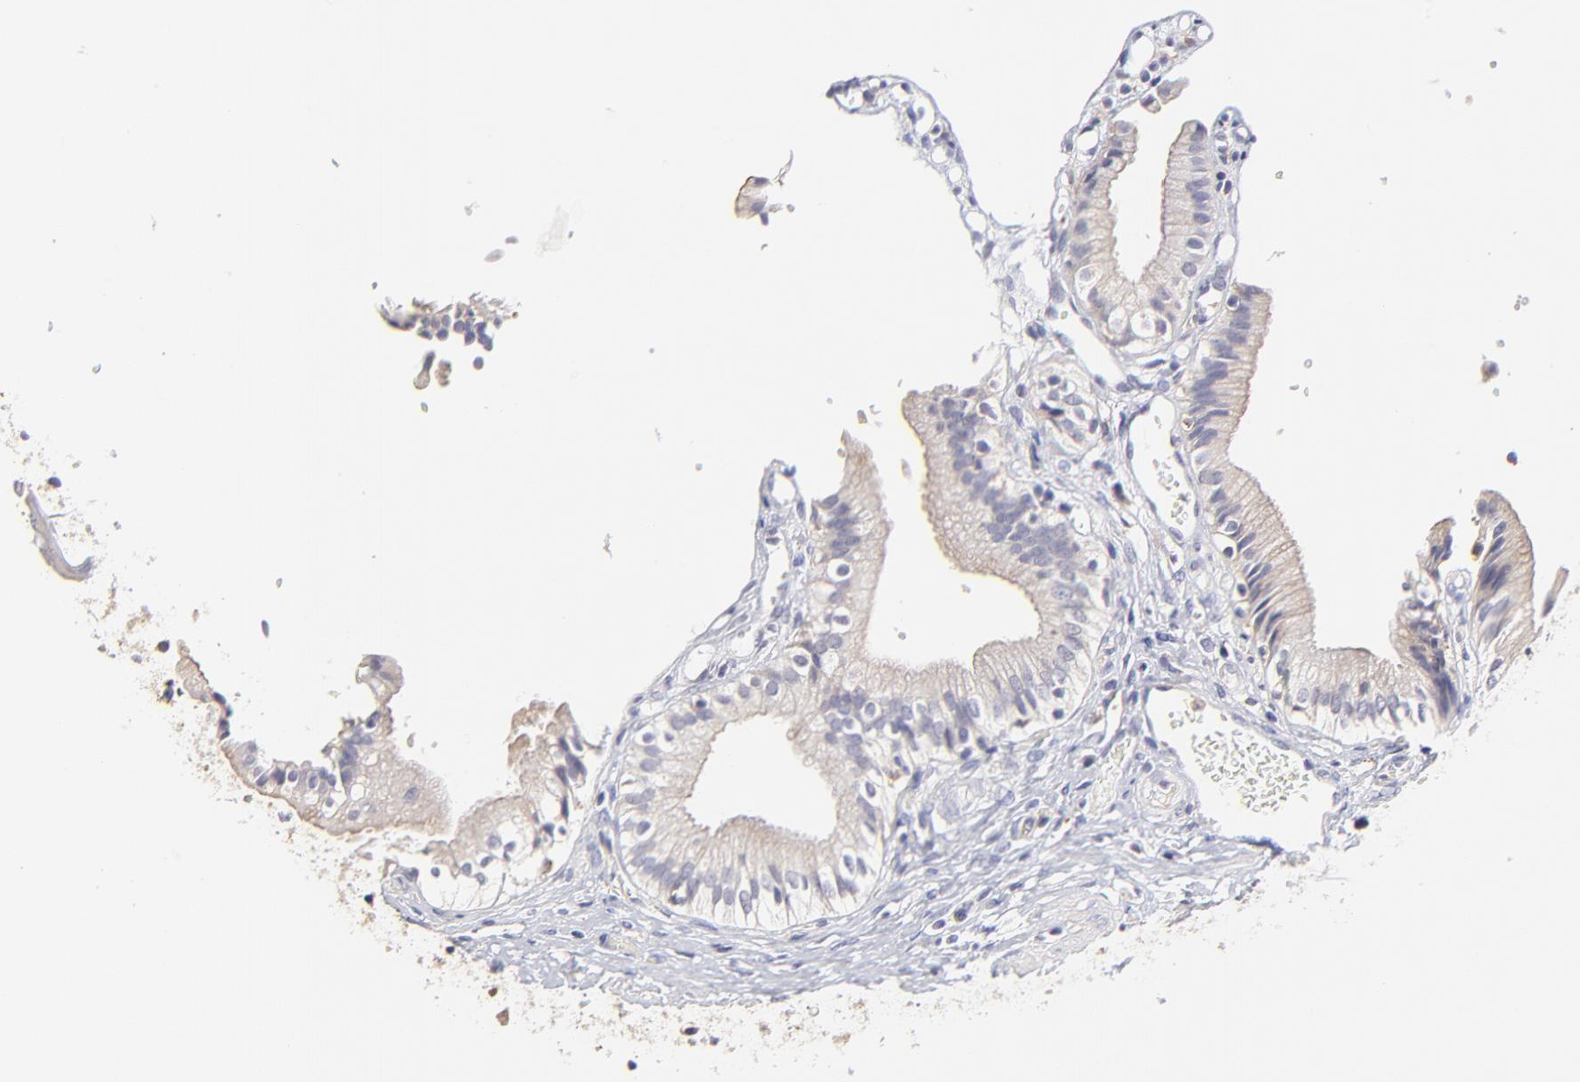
{"staining": {"intensity": "weak", "quantity": "25%-75%", "location": "cytoplasmic/membranous"}, "tissue": "gallbladder", "cell_type": "Glandular cells", "image_type": "normal", "snomed": [{"axis": "morphology", "description": "Normal tissue, NOS"}, {"axis": "topography", "description": "Gallbladder"}], "caption": "Gallbladder stained with immunohistochemistry shows weak cytoplasmic/membranous staining in approximately 25%-75% of glandular cells.", "gene": "GCSAM", "patient": {"sex": "male", "age": 65}}